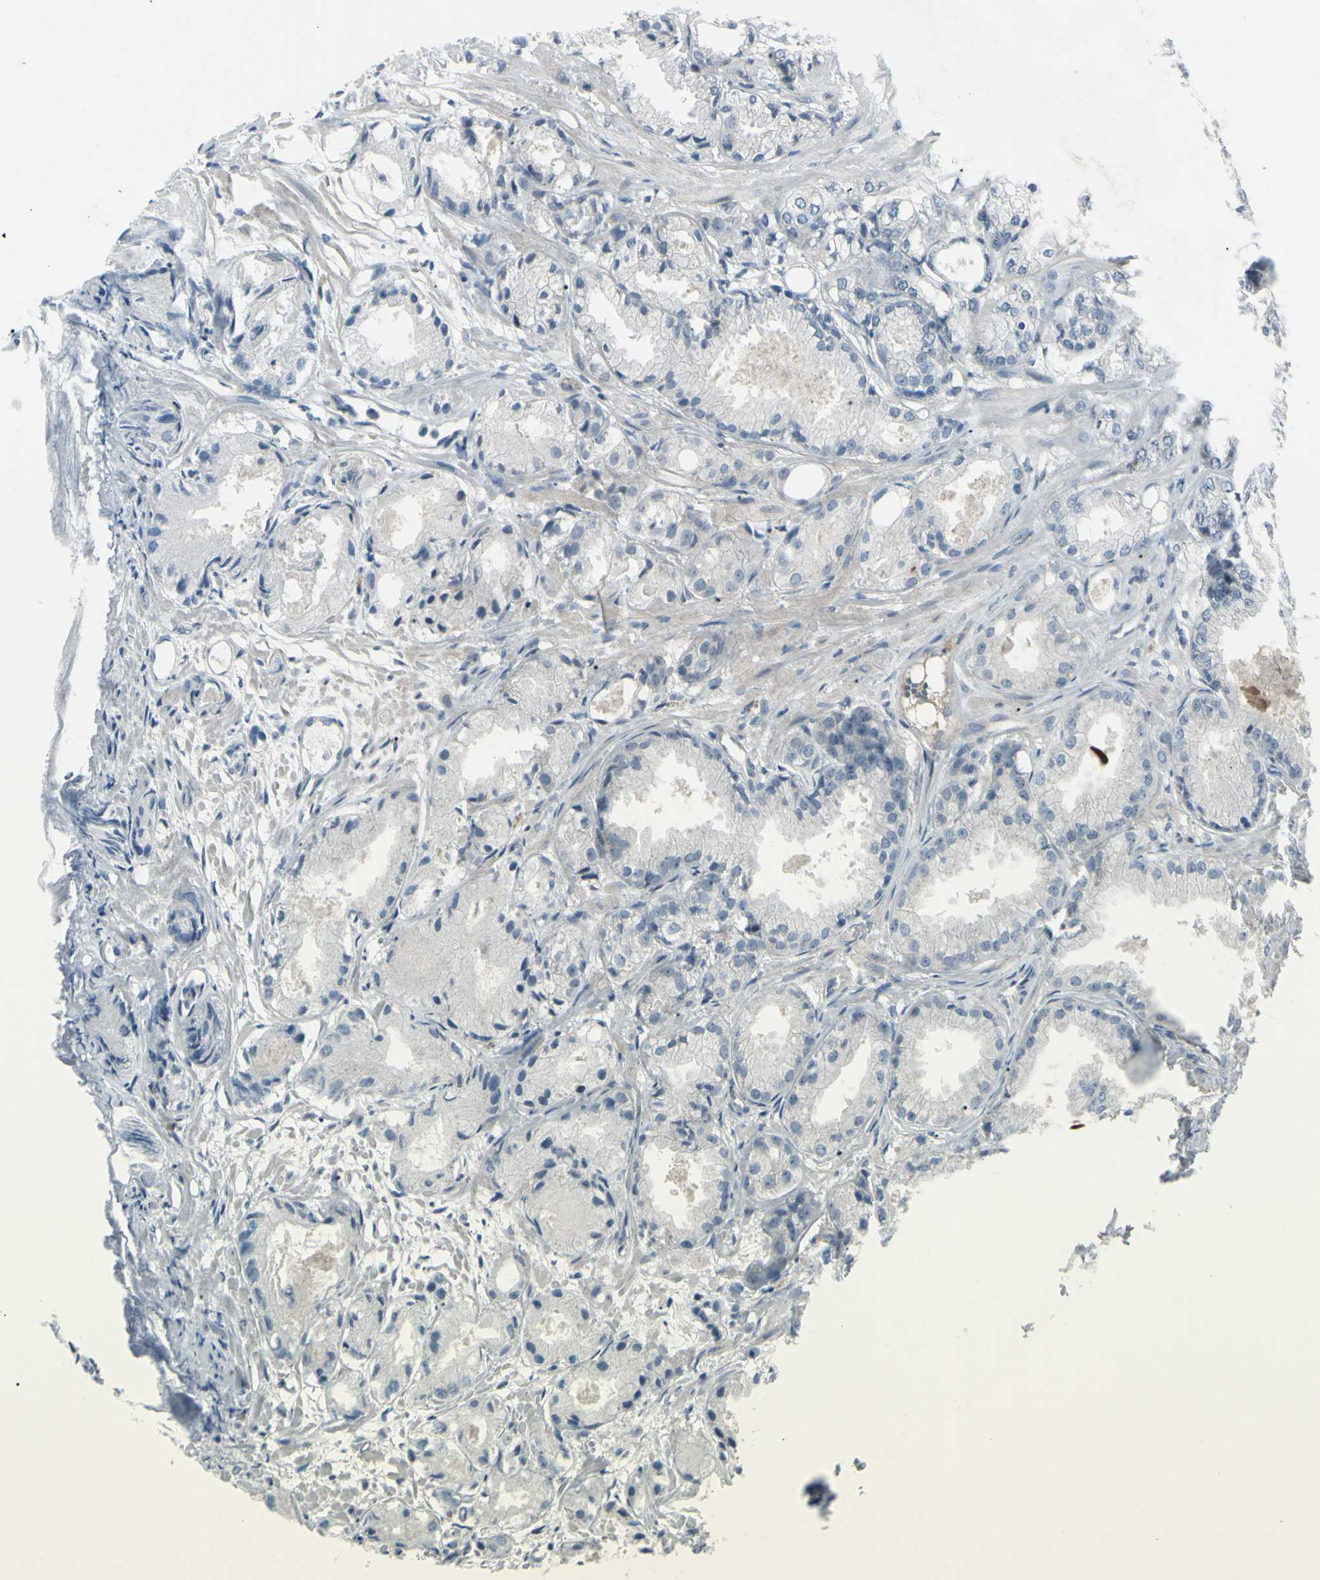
{"staining": {"intensity": "weak", "quantity": ">75%", "location": "cytoplasmic/membranous"}, "tissue": "prostate cancer", "cell_type": "Tumor cells", "image_type": "cancer", "snomed": [{"axis": "morphology", "description": "Adenocarcinoma, Low grade"}, {"axis": "topography", "description": "Prostate"}], "caption": "Tumor cells exhibit weak cytoplasmic/membranous staining in approximately >75% of cells in prostate cancer.", "gene": "SH3GL2", "patient": {"sex": "male", "age": 72}}